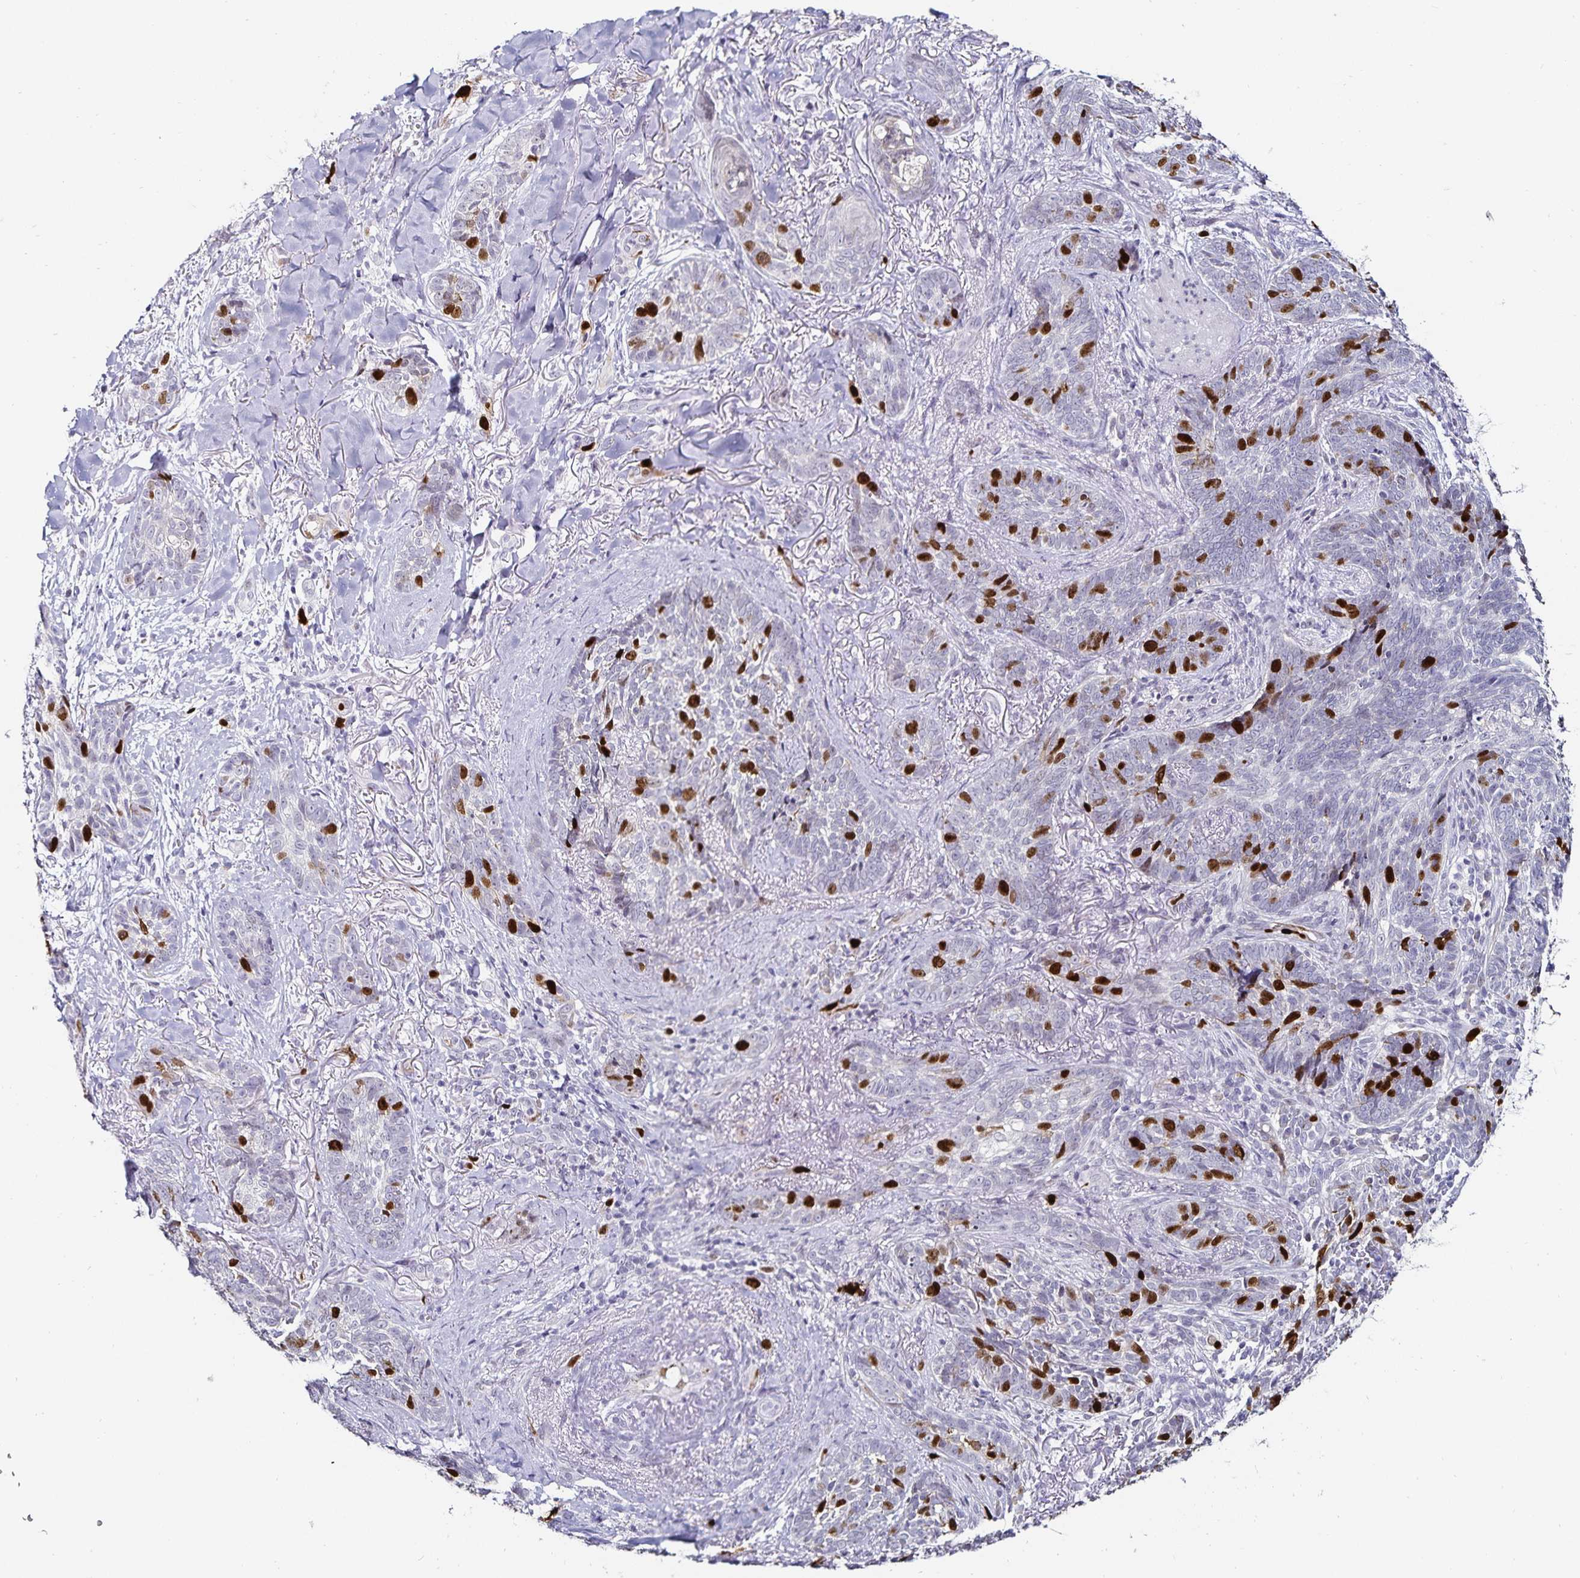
{"staining": {"intensity": "strong", "quantity": "25%-75%", "location": "nuclear"}, "tissue": "skin cancer", "cell_type": "Tumor cells", "image_type": "cancer", "snomed": [{"axis": "morphology", "description": "Basal cell carcinoma"}, {"axis": "topography", "description": "Skin"}, {"axis": "topography", "description": "Skin of face"}], "caption": "About 25%-75% of tumor cells in human skin basal cell carcinoma exhibit strong nuclear protein positivity as visualized by brown immunohistochemical staining.", "gene": "ANLN", "patient": {"sex": "male", "age": 88}}